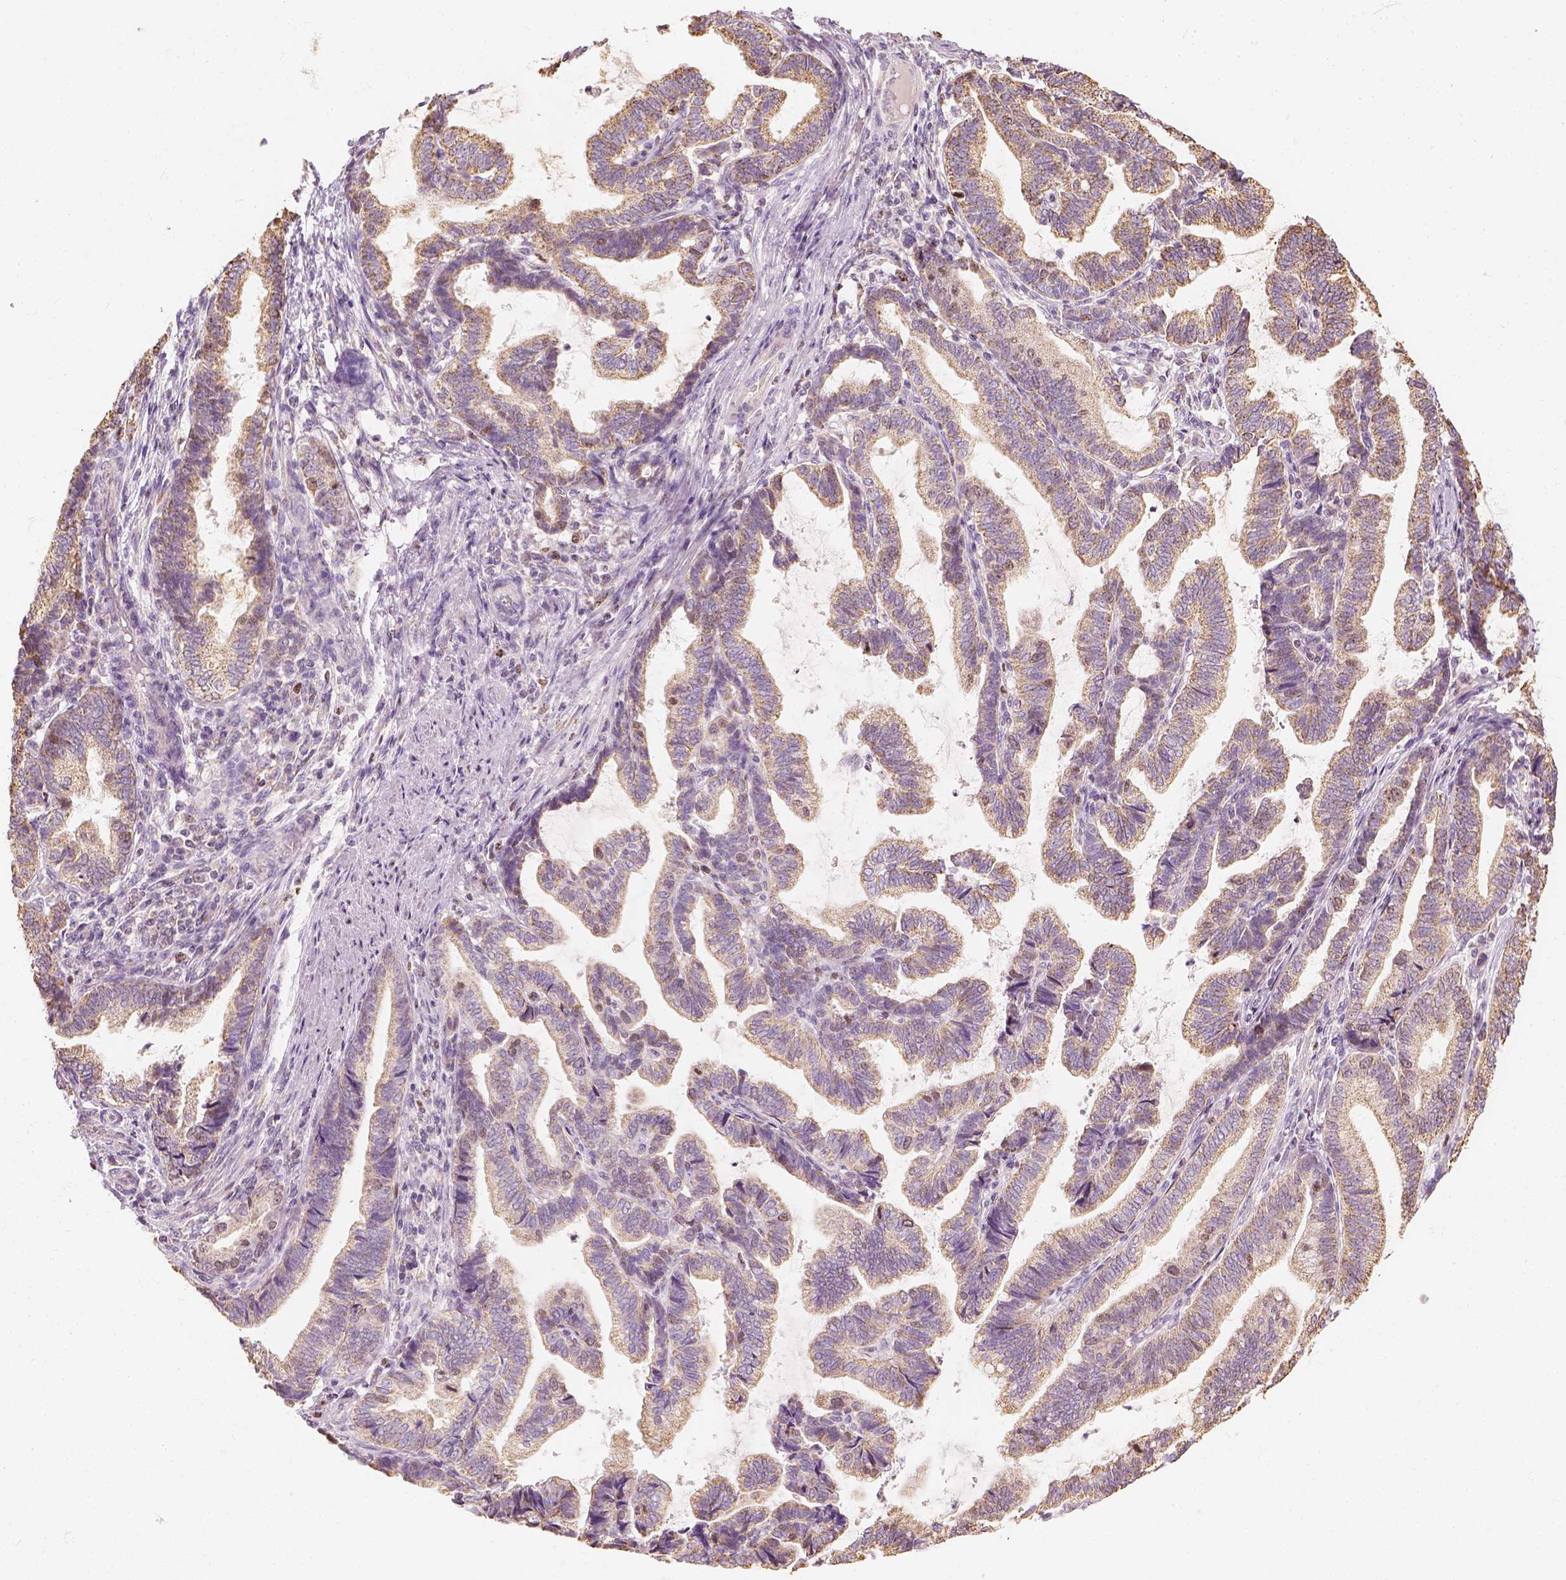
{"staining": {"intensity": "moderate", "quantity": ">75%", "location": "cytoplasmic/membranous"}, "tissue": "stomach cancer", "cell_type": "Tumor cells", "image_type": "cancer", "snomed": [{"axis": "morphology", "description": "Adenocarcinoma, NOS"}, {"axis": "topography", "description": "Stomach"}], "caption": "Immunohistochemistry (IHC) (DAB (3,3'-diaminobenzidine)) staining of human stomach cancer shows moderate cytoplasmic/membranous protein positivity in about >75% of tumor cells.", "gene": "LCA5", "patient": {"sex": "male", "age": 83}}